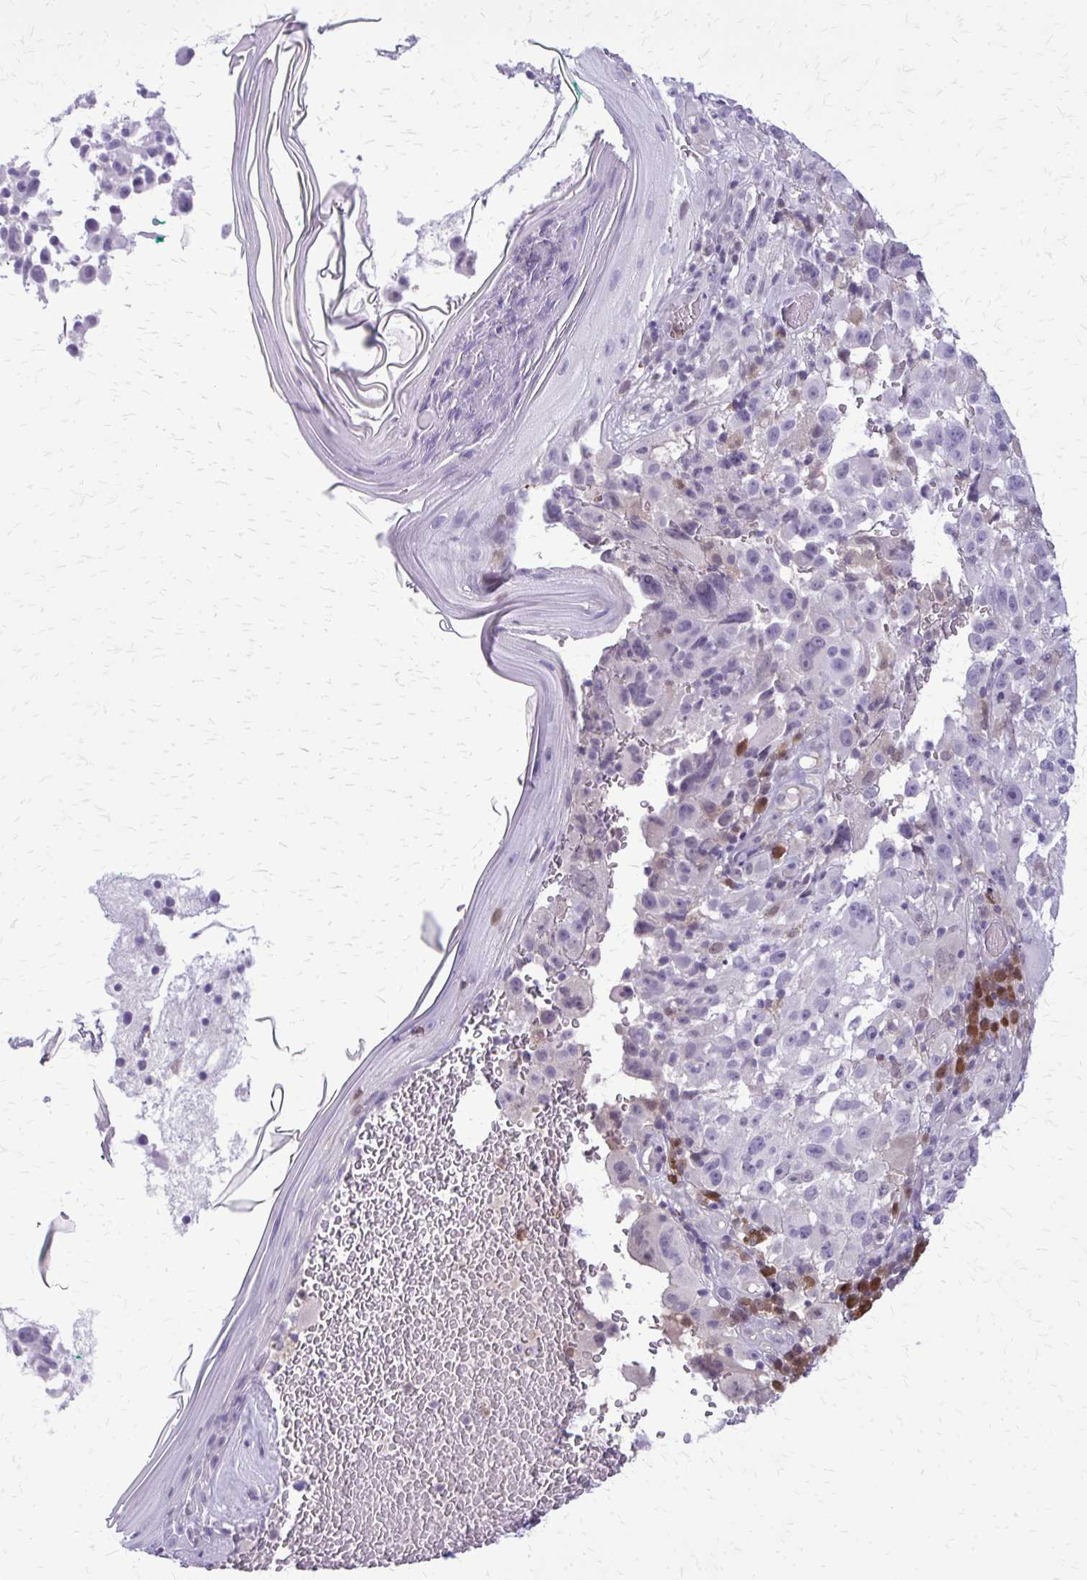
{"staining": {"intensity": "negative", "quantity": "none", "location": "none"}, "tissue": "melanoma", "cell_type": "Tumor cells", "image_type": "cancer", "snomed": [{"axis": "morphology", "description": "Malignant melanoma, NOS"}, {"axis": "topography", "description": "Skin"}], "caption": "Human malignant melanoma stained for a protein using immunohistochemistry (IHC) shows no expression in tumor cells.", "gene": "GLRX", "patient": {"sex": "female", "age": 71}}